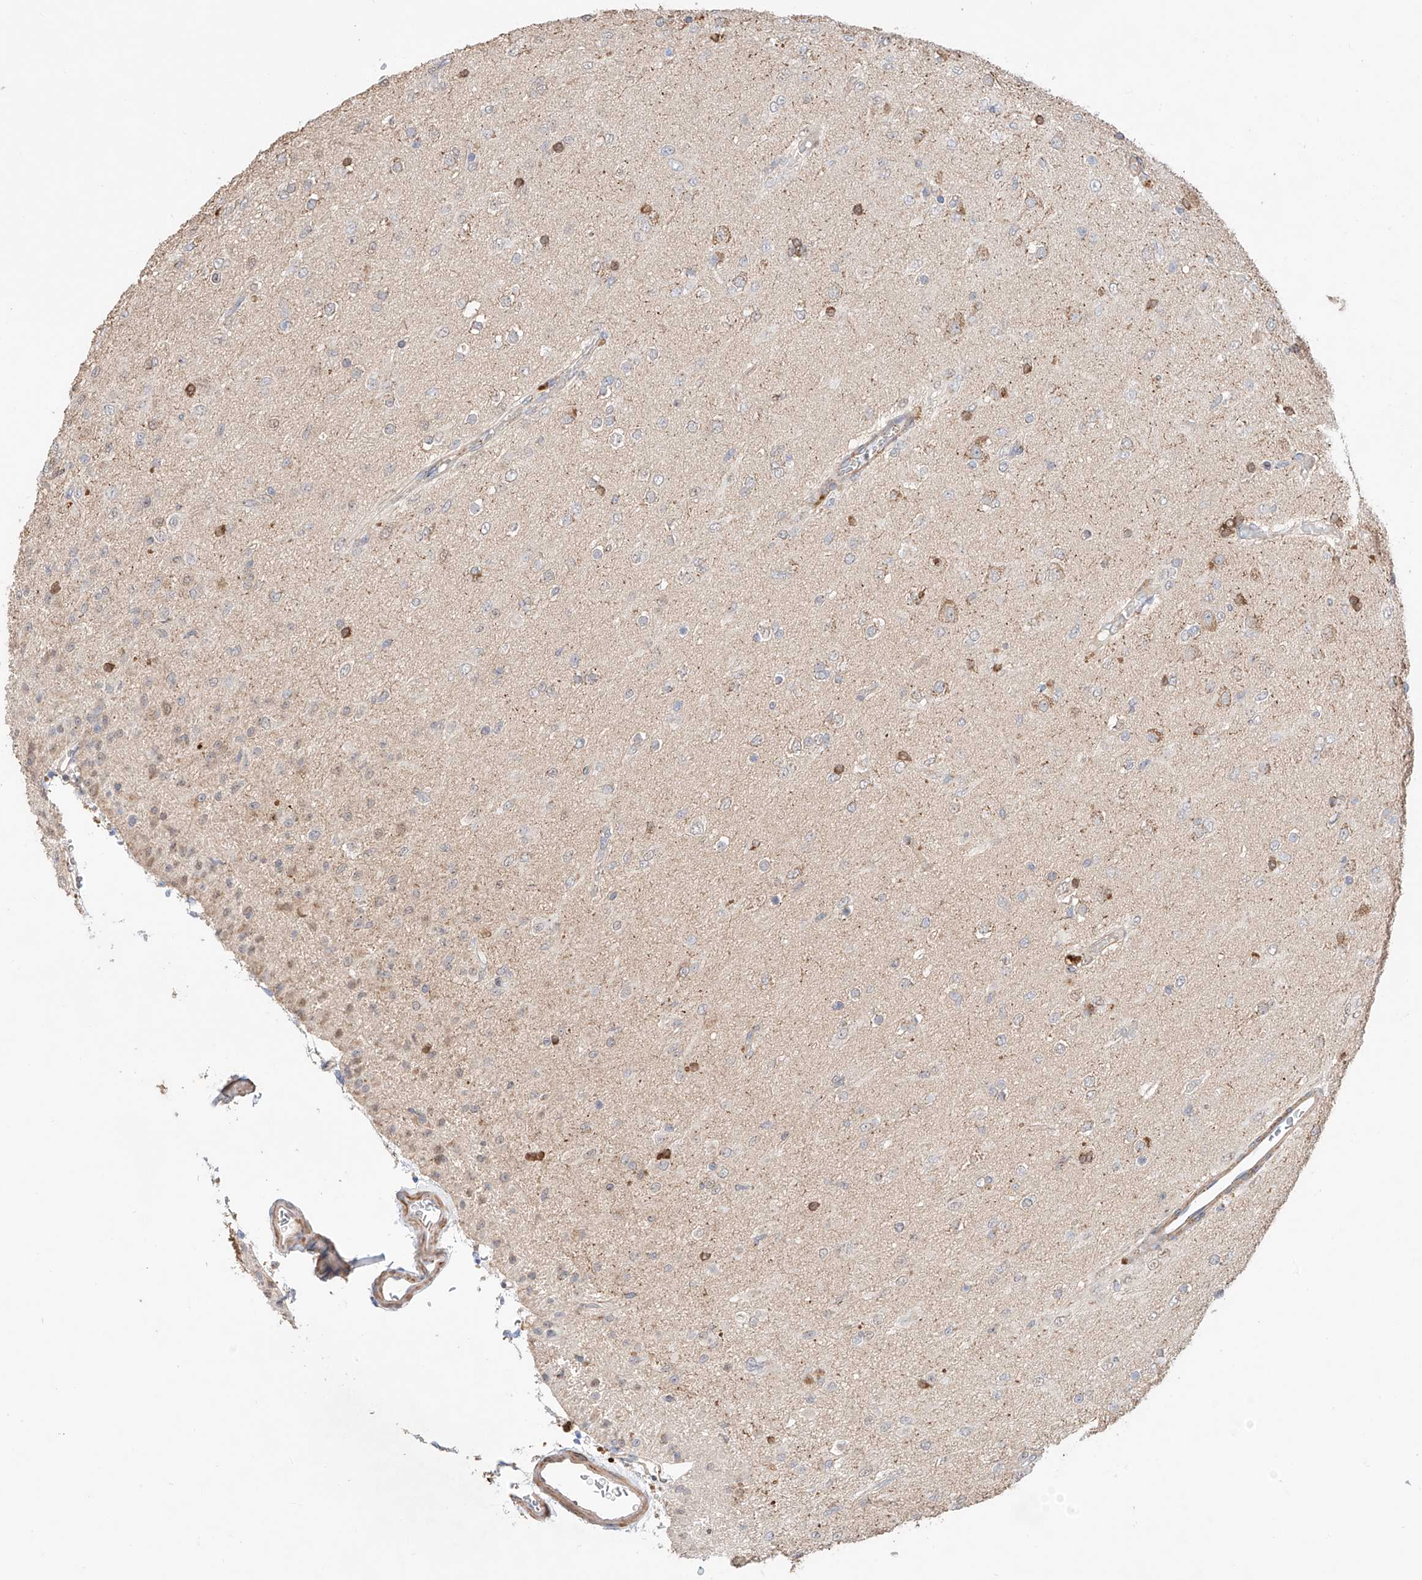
{"staining": {"intensity": "weak", "quantity": "<25%", "location": "cytoplasmic/membranous"}, "tissue": "glioma", "cell_type": "Tumor cells", "image_type": "cancer", "snomed": [{"axis": "morphology", "description": "Glioma, malignant, Low grade"}, {"axis": "topography", "description": "Brain"}], "caption": "This histopathology image is of glioma stained with IHC to label a protein in brown with the nuclei are counter-stained blue. There is no staining in tumor cells. (Immunohistochemistry (ihc), brightfield microscopy, high magnification).", "gene": "MOSPD1", "patient": {"sex": "male", "age": 65}}